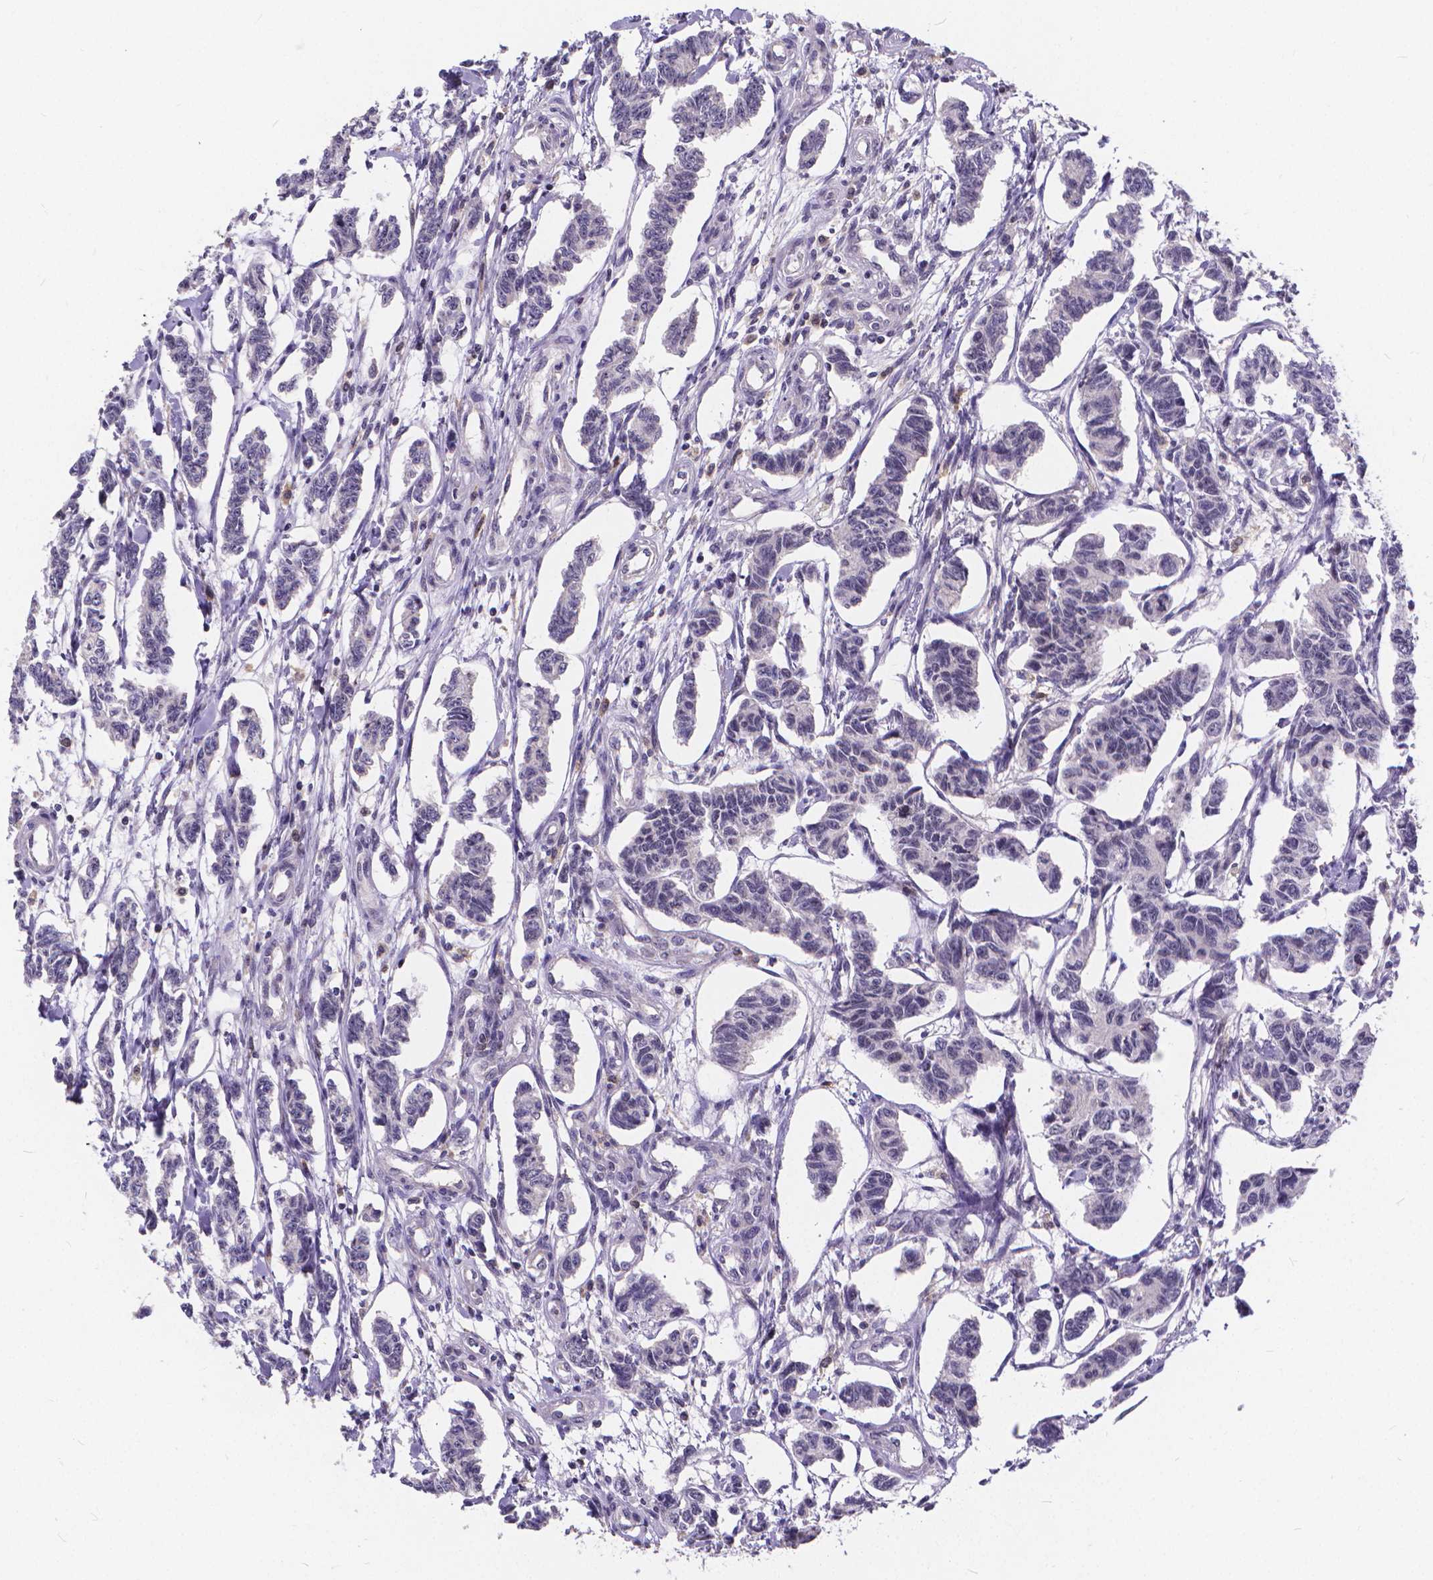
{"staining": {"intensity": "negative", "quantity": "none", "location": "none"}, "tissue": "carcinoid", "cell_type": "Tumor cells", "image_type": "cancer", "snomed": [{"axis": "morphology", "description": "Carcinoid, malignant, NOS"}, {"axis": "topography", "description": "Kidney"}], "caption": "Tumor cells are negative for protein expression in human carcinoid.", "gene": "GLRB", "patient": {"sex": "female", "age": 41}}